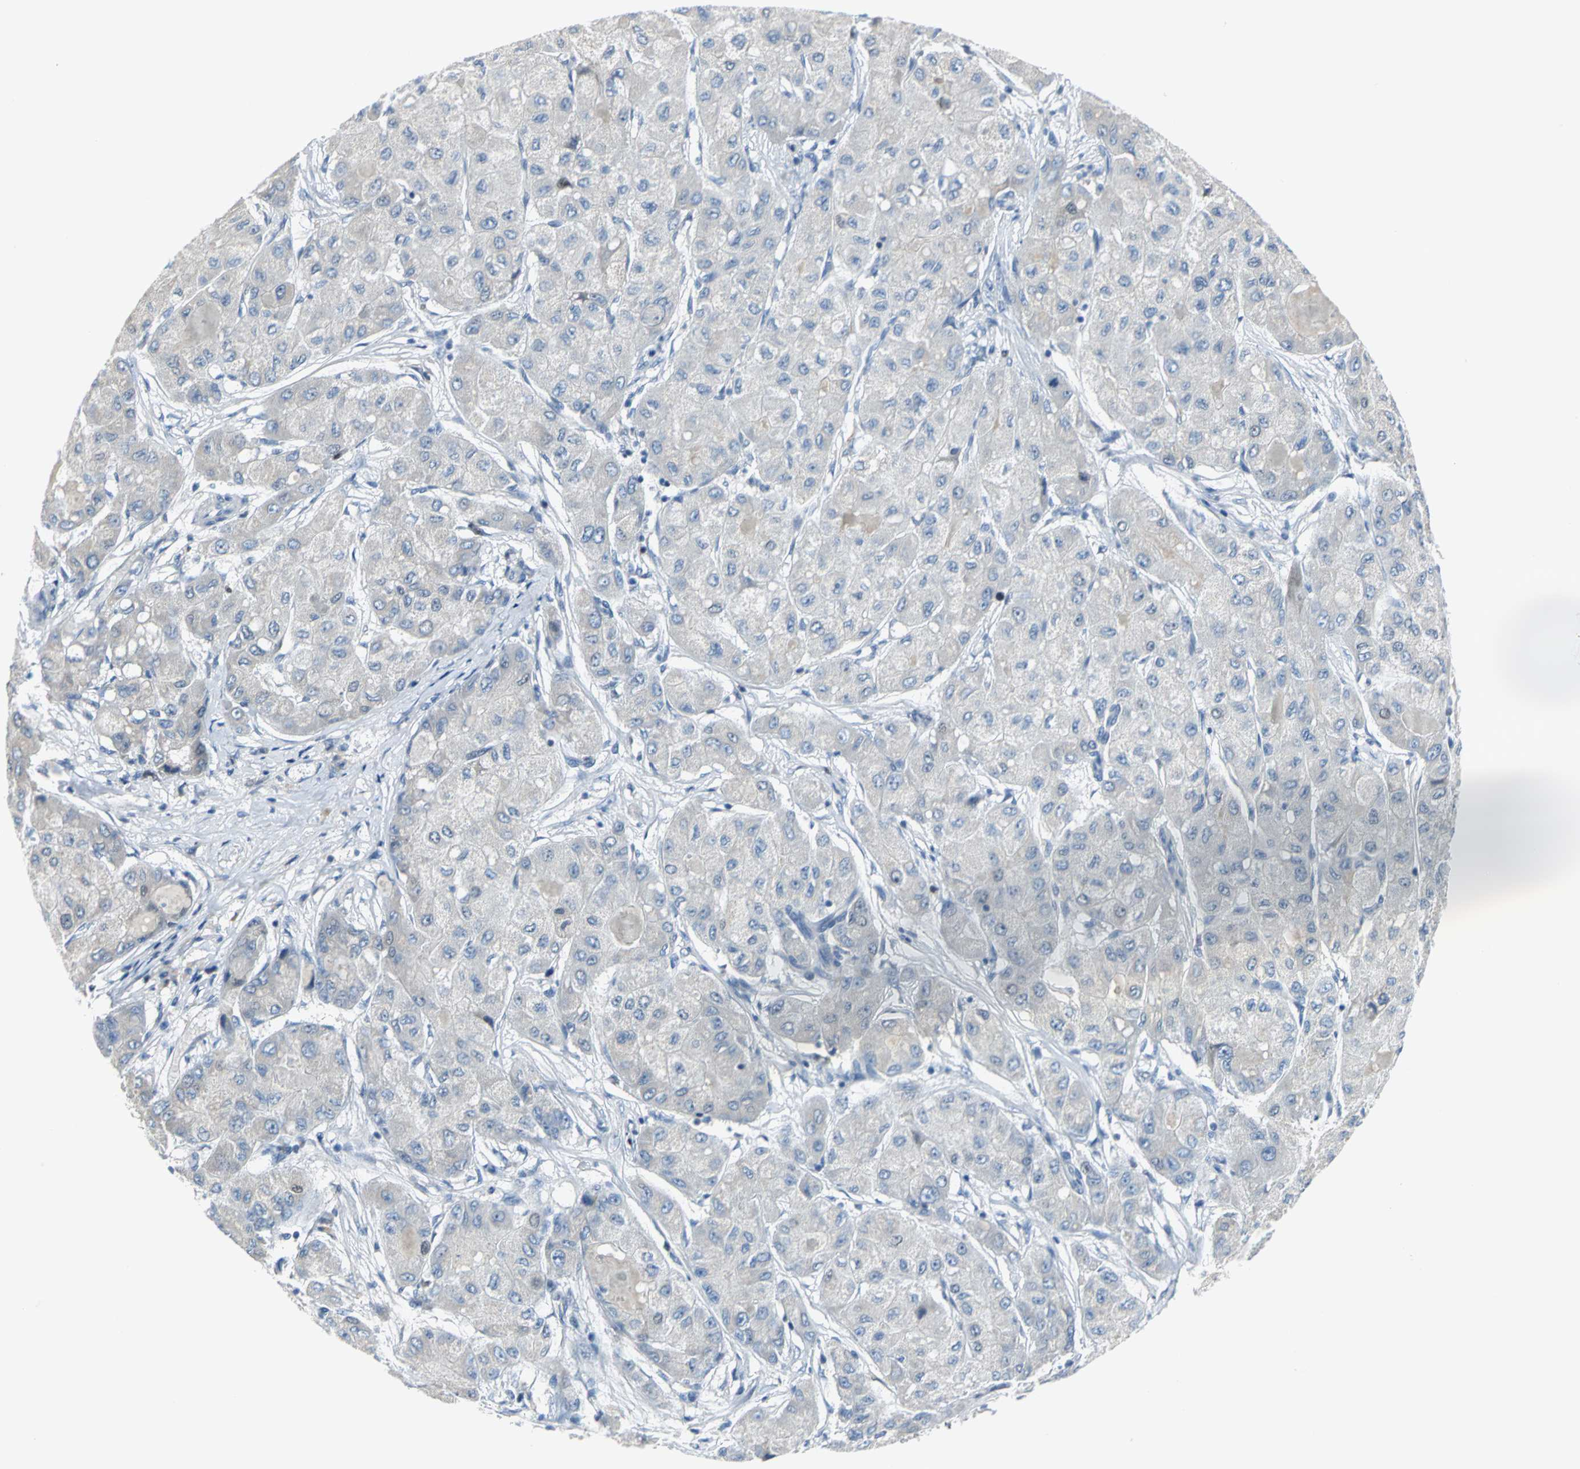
{"staining": {"intensity": "weak", "quantity": "25%-75%", "location": "cytoplasmic/membranous"}, "tissue": "liver cancer", "cell_type": "Tumor cells", "image_type": "cancer", "snomed": [{"axis": "morphology", "description": "Carcinoma, Hepatocellular, NOS"}, {"axis": "topography", "description": "Liver"}], "caption": "A photomicrograph of human liver cancer (hepatocellular carcinoma) stained for a protein displays weak cytoplasmic/membranous brown staining in tumor cells.", "gene": "MCM4", "patient": {"sex": "male", "age": 80}}